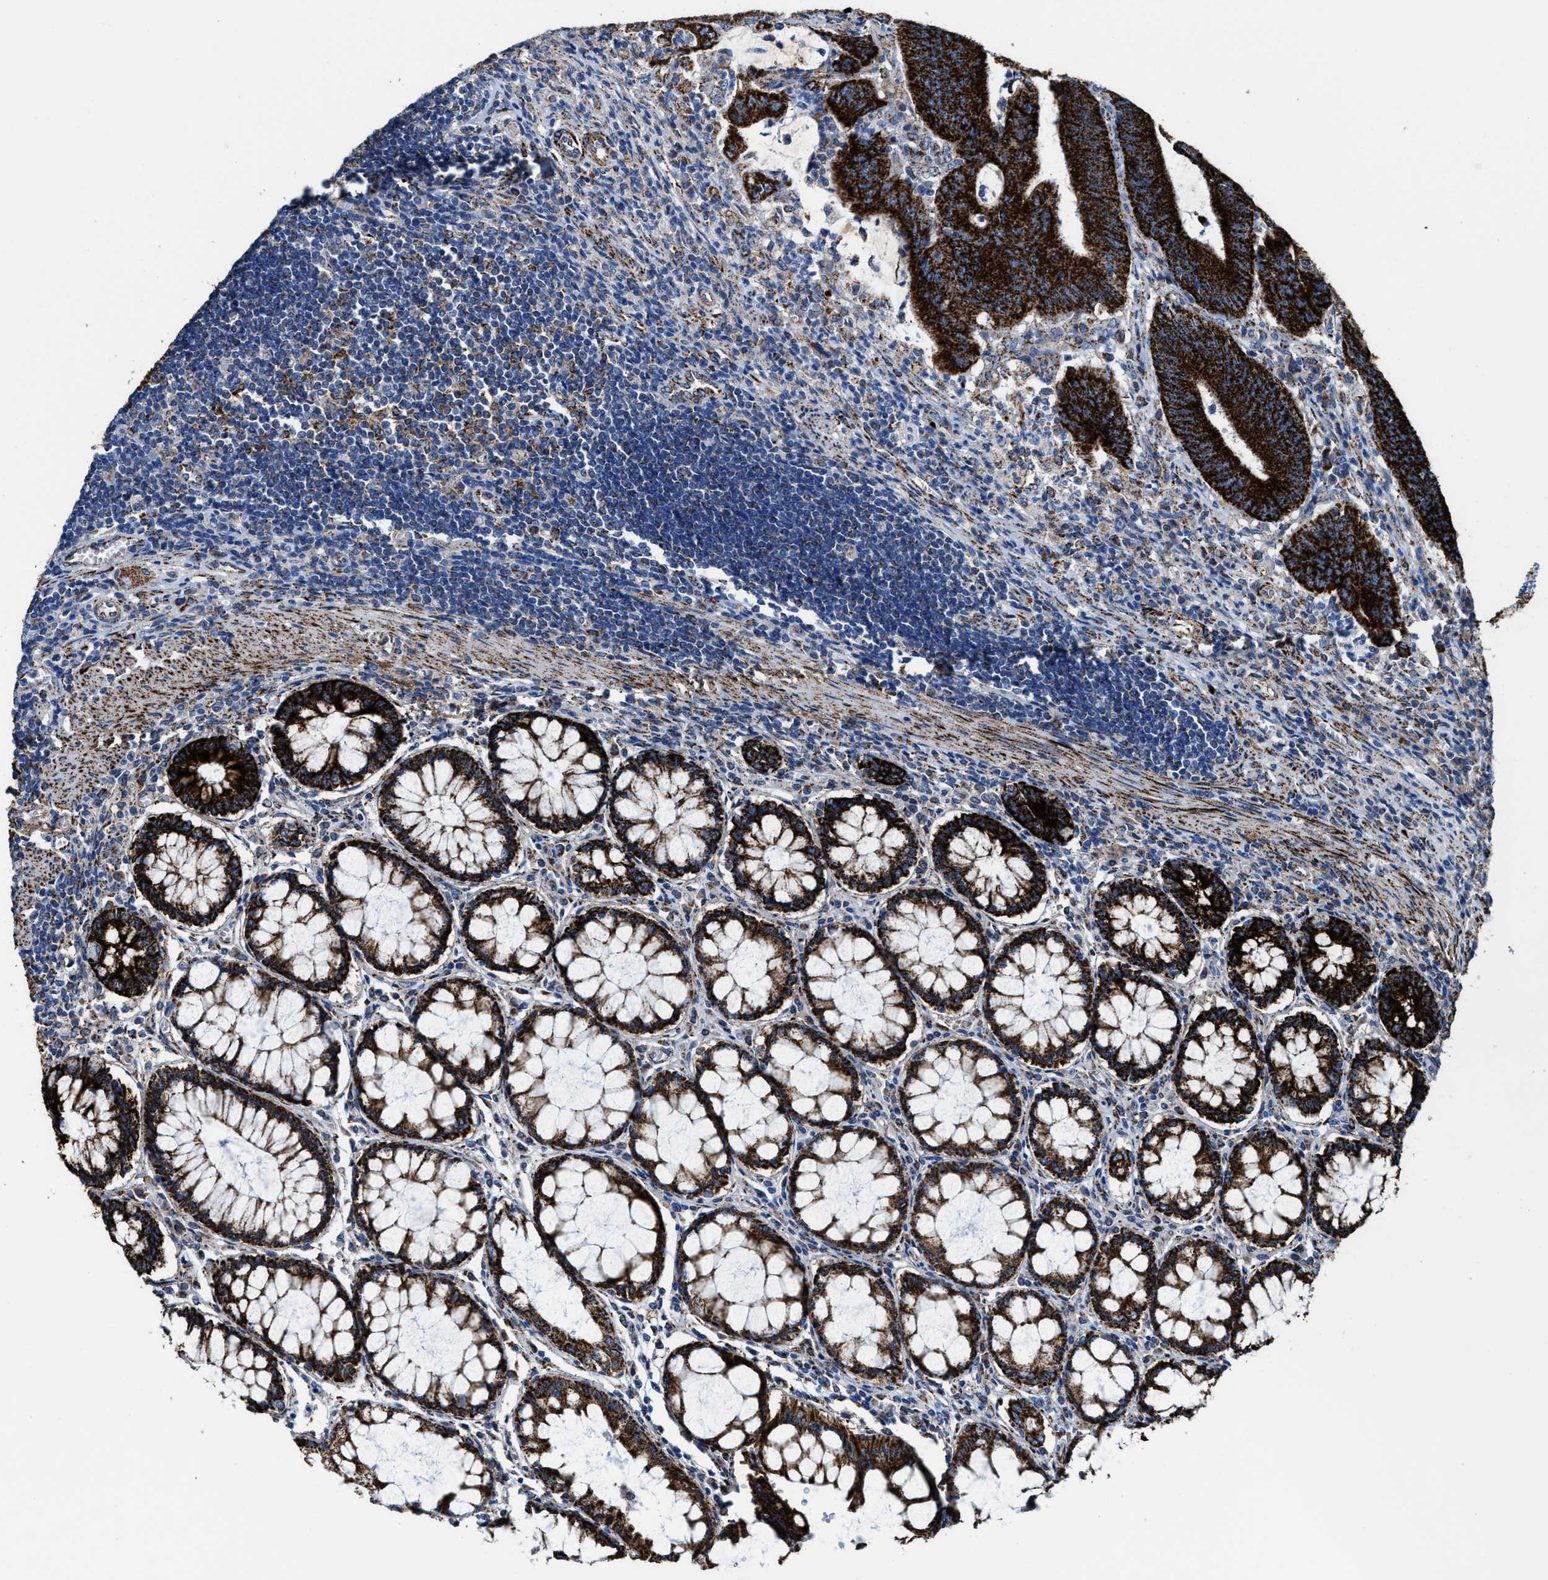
{"staining": {"intensity": "strong", "quantity": ">75%", "location": "cytoplasmic/membranous"}, "tissue": "colorectal cancer", "cell_type": "Tumor cells", "image_type": "cancer", "snomed": [{"axis": "morphology", "description": "Normal tissue, NOS"}, {"axis": "morphology", "description": "Adenocarcinoma, NOS"}, {"axis": "topography", "description": "Rectum"}], "caption": "This is a micrograph of IHC staining of colorectal adenocarcinoma, which shows strong staining in the cytoplasmic/membranous of tumor cells.", "gene": "ALDH1B1", "patient": {"sex": "female", "age": 66}}